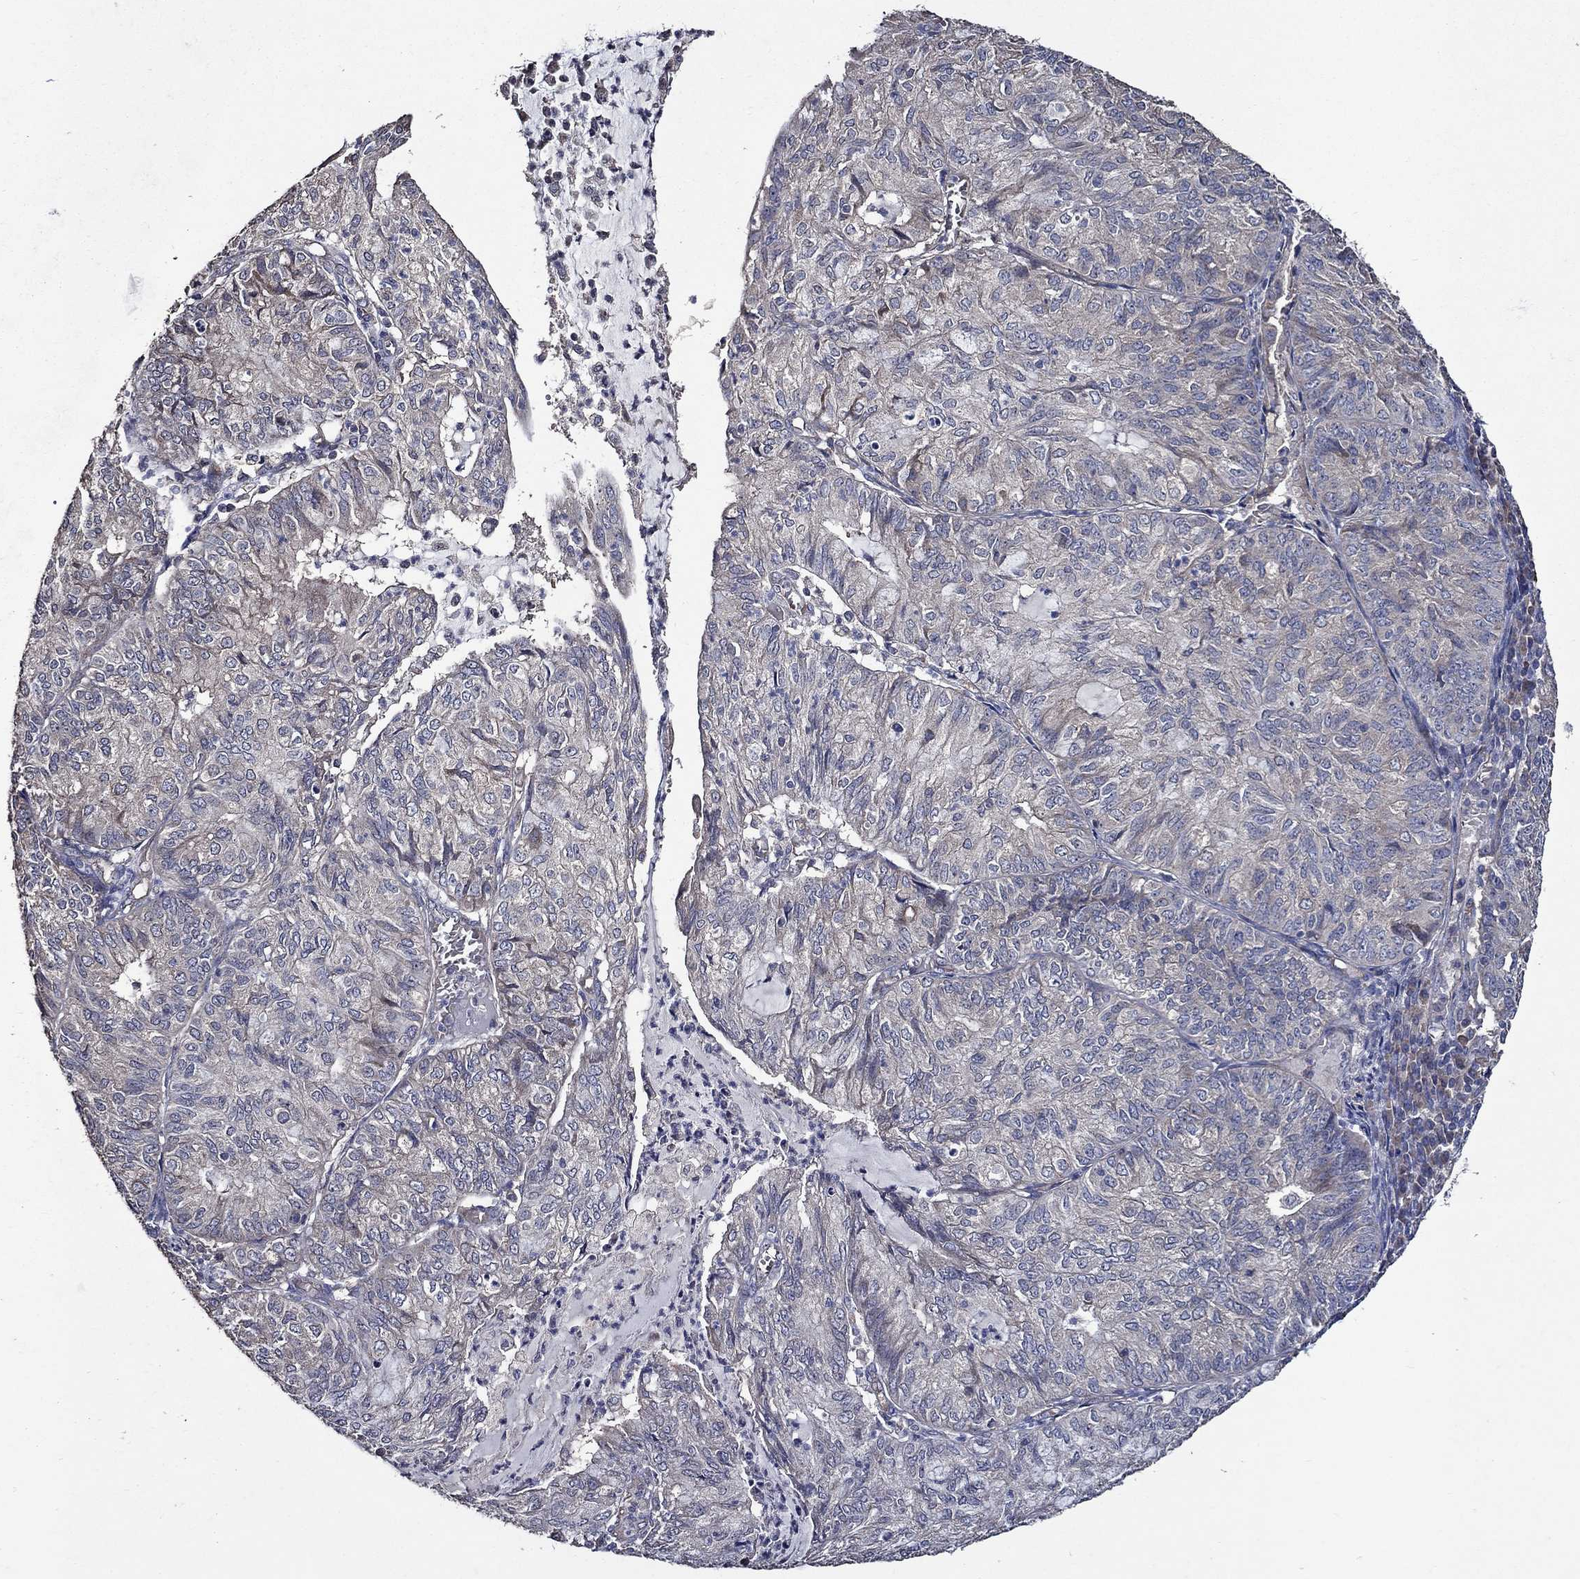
{"staining": {"intensity": "negative", "quantity": "none", "location": "none"}, "tissue": "endometrial cancer", "cell_type": "Tumor cells", "image_type": "cancer", "snomed": [{"axis": "morphology", "description": "Adenocarcinoma, NOS"}, {"axis": "topography", "description": "Endometrium"}], "caption": "Adenocarcinoma (endometrial) stained for a protein using immunohistochemistry (IHC) demonstrates no positivity tumor cells.", "gene": "HAP1", "patient": {"sex": "female", "age": 82}}